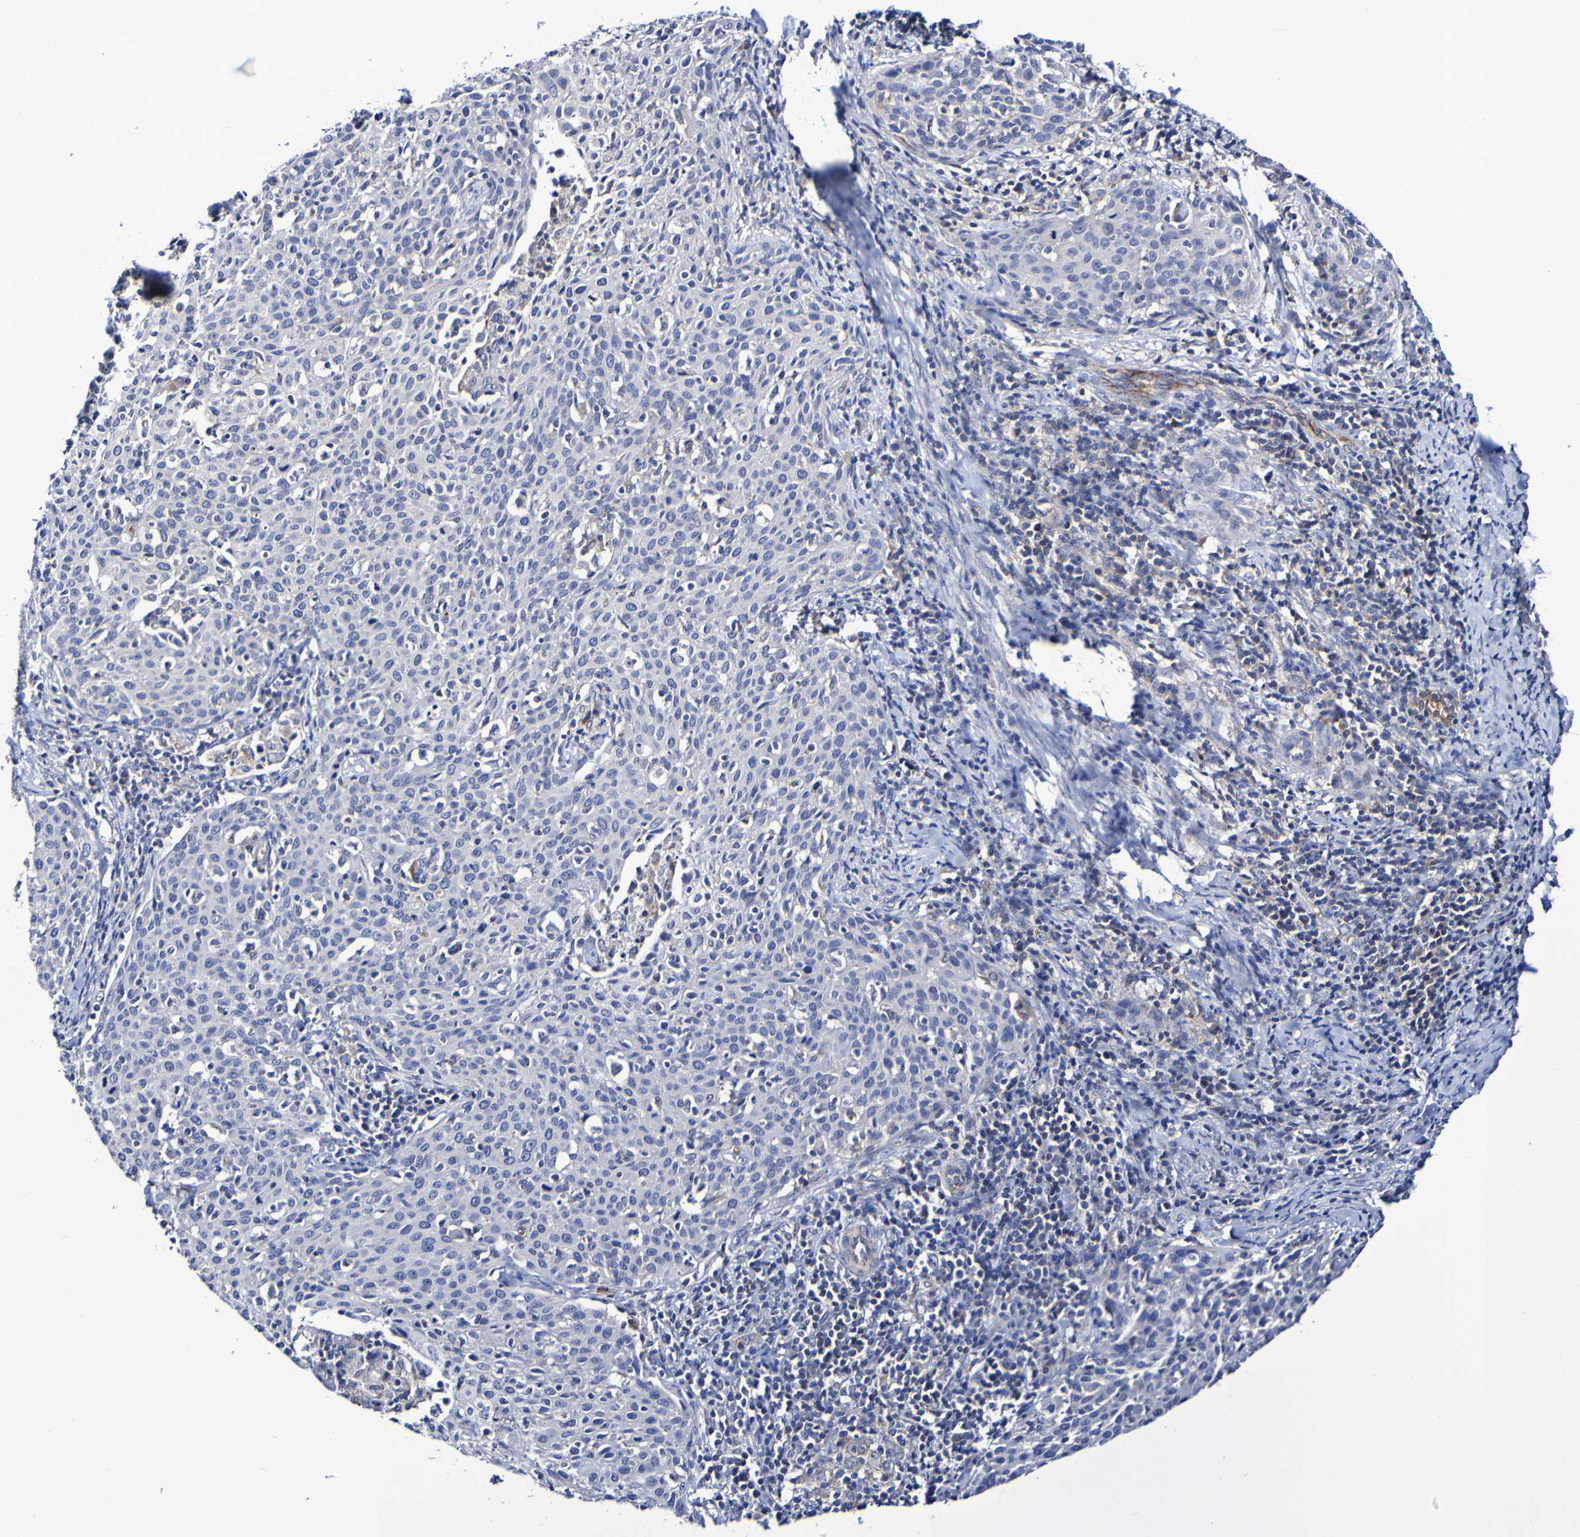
{"staining": {"intensity": "negative", "quantity": "none", "location": "none"}, "tissue": "cervical cancer", "cell_type": "Tumor cells", "image_type": "cancer", "snomed": [{"axis": "morphology", "description": "Squamous cell carcinoma, NOS"}, {"axis": "topography", "description": "Cervix"}], "caption": "IHC of cervical cancer exhibits no expression in tumor cells.", "gene": "WNT4", "patient": {"sex": "female", "age": 38}}